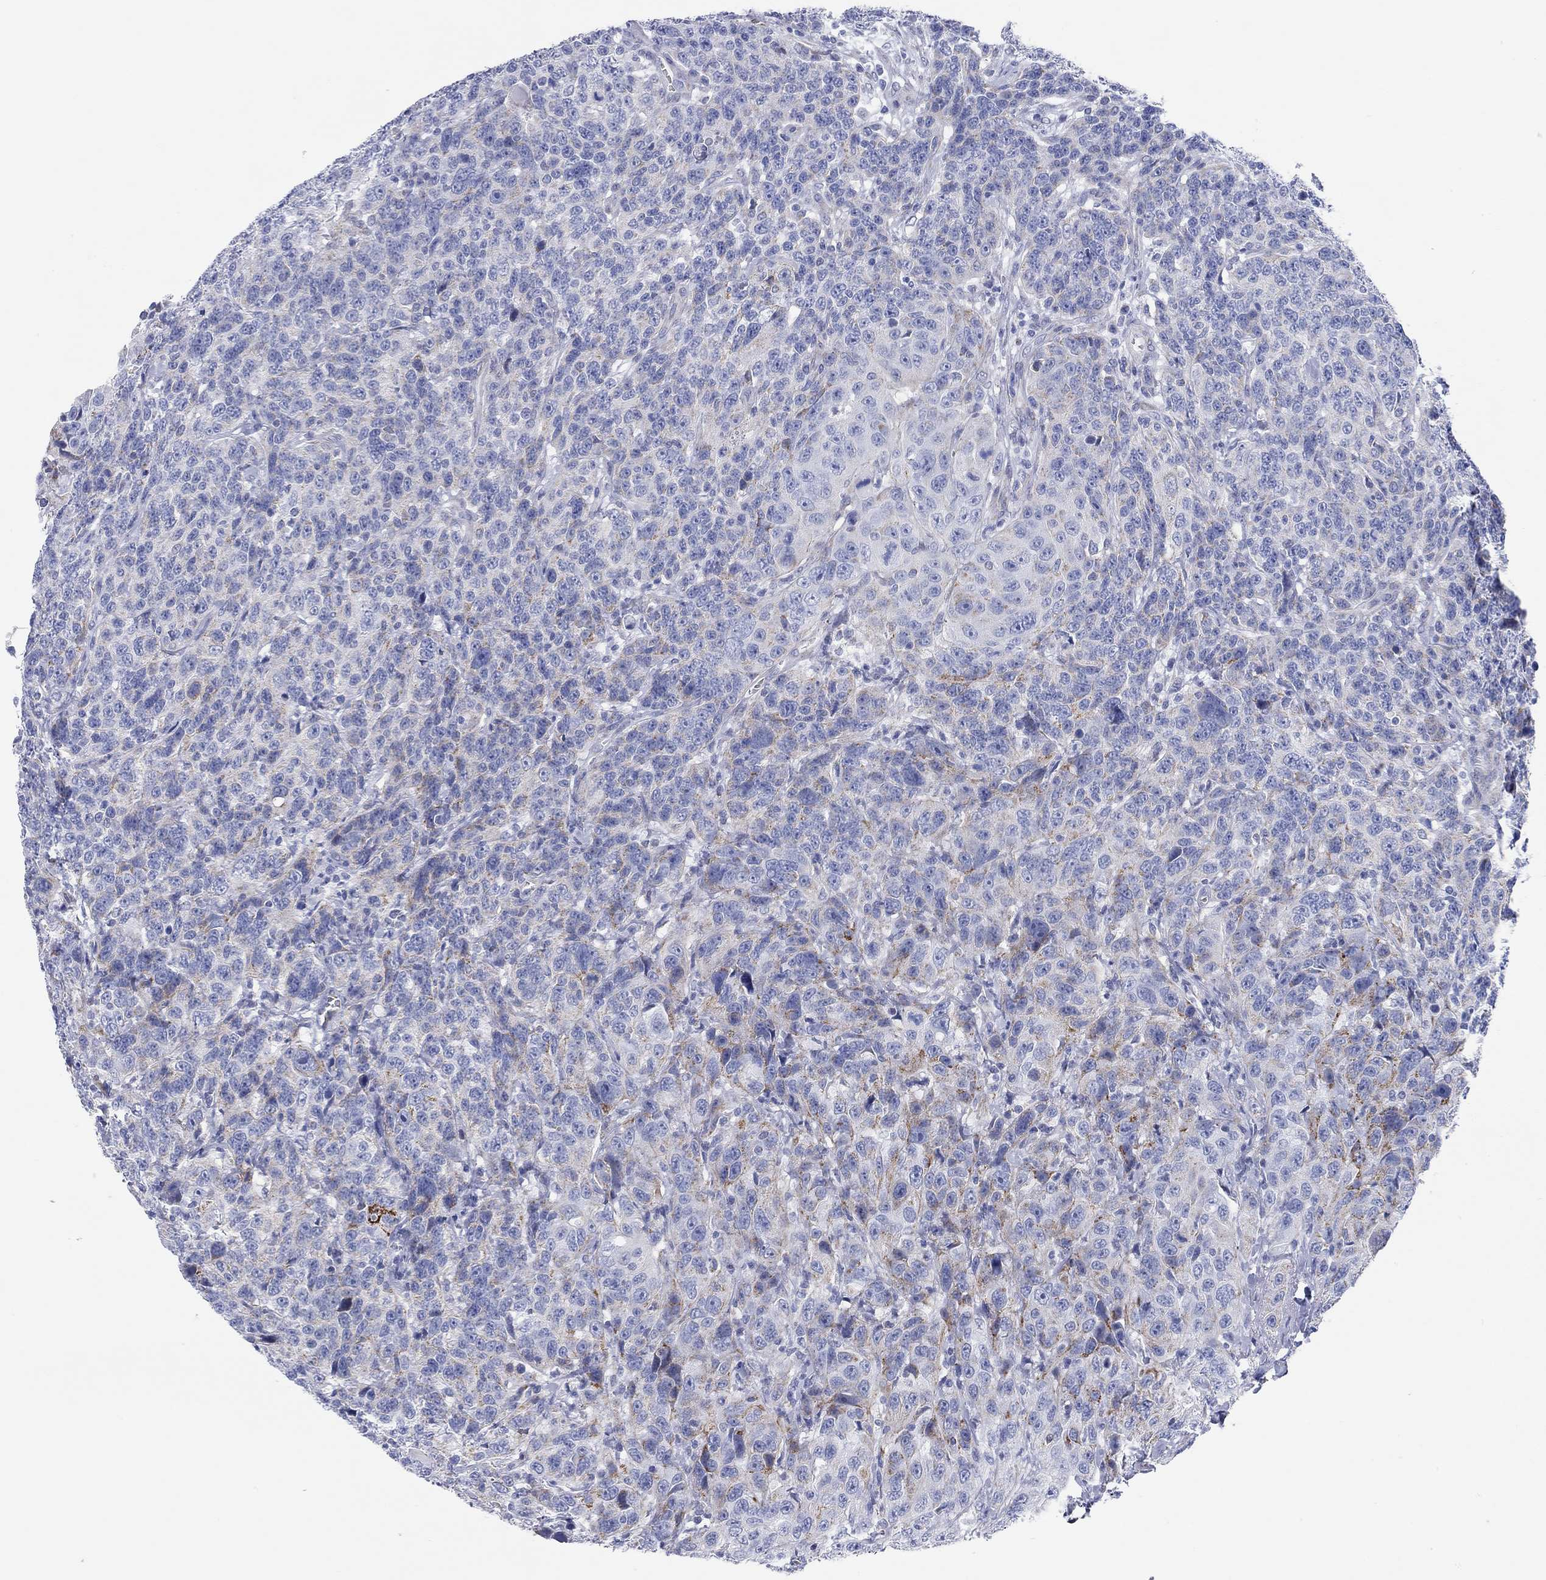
{"staining": {"intensity": "moderate", "quantity": "<25%", "location": "cytoplasmic/membranous"}, "tissue": "urothelial cancer", "cell_type": "Tumor cells", "image_type": "cancer", "snomed": [{"axis": "morphology", "description": "Urothelial carcinoma, NOS"}, {"axis": "morphology", "description": "Urothelial carcinoma, High grade"}, {"axis": "topography", "description": "Urinary bladder"}], "caption": "This is an image of immunohistochemistry staining of urothelial cancer, which shows moderate staining in the cytoplasmic/membranous of tumor cells.", "gene": "CHI3L2", "patient": {"sex": "female", "age": 73}}